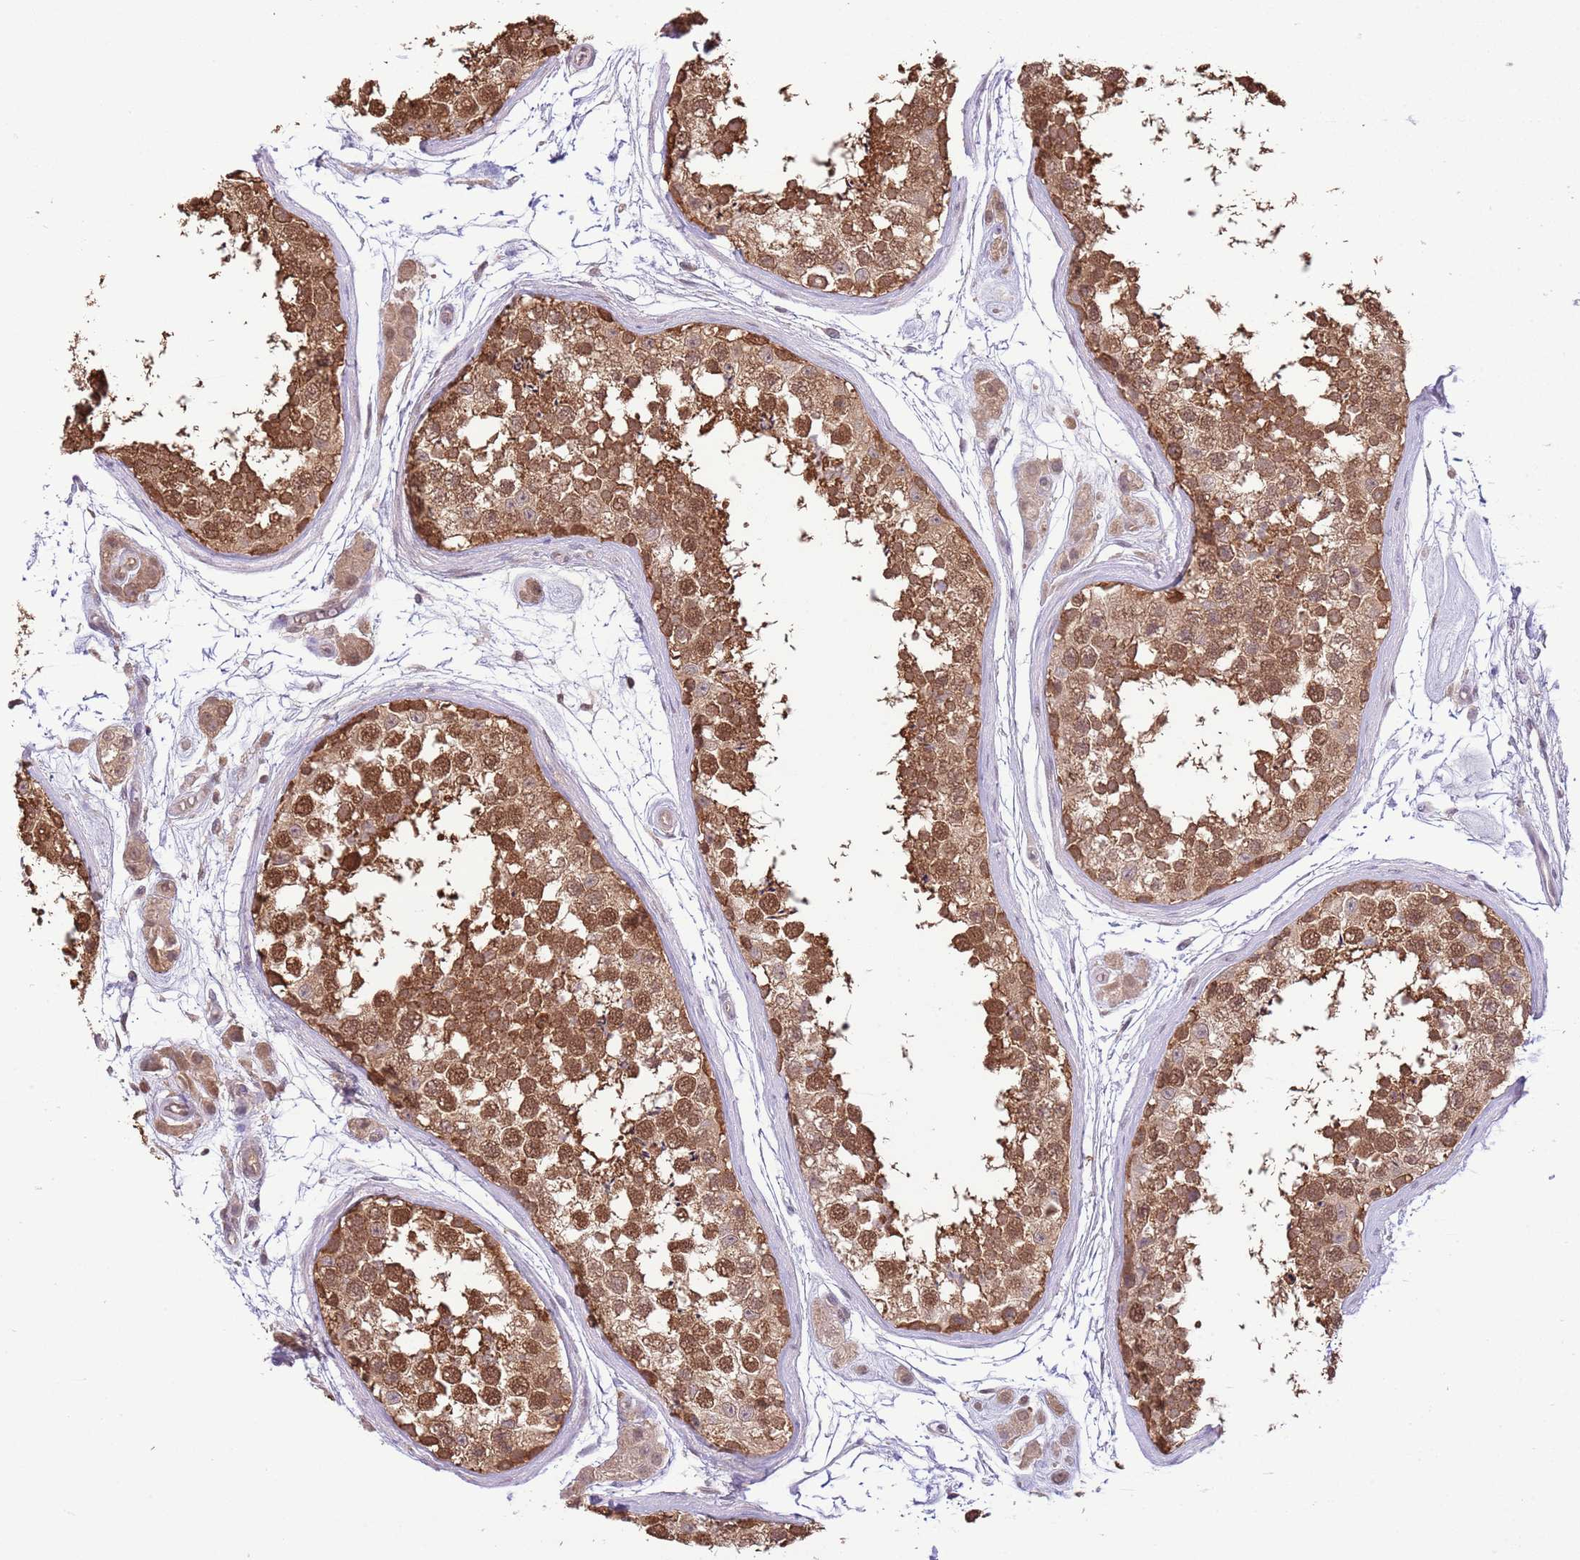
{"staining": {"intensity": "strong", "quantity": ">75%", "location": "cytoplasmic/membranous,nuclear"}, "tissue": "testis", "cell_type": "Cells in seminiferous ducts", "image_type": "normal", "snomed": [{"axis": "morphology", "description": "Normal tissue, NOS"}, {"axis": "topography", "description": "Testis"}], "caption": "A brown stain labels strong cytoplasmic/membranous,nuclear expression of a protein in cells in seminiferous ducts of unremarkable testis. Ihc stains the protein of interest in brown and the nuclei are stained blue.", "gene": "AMIGO1", "patient": {"sex": "male", "age": 56}}